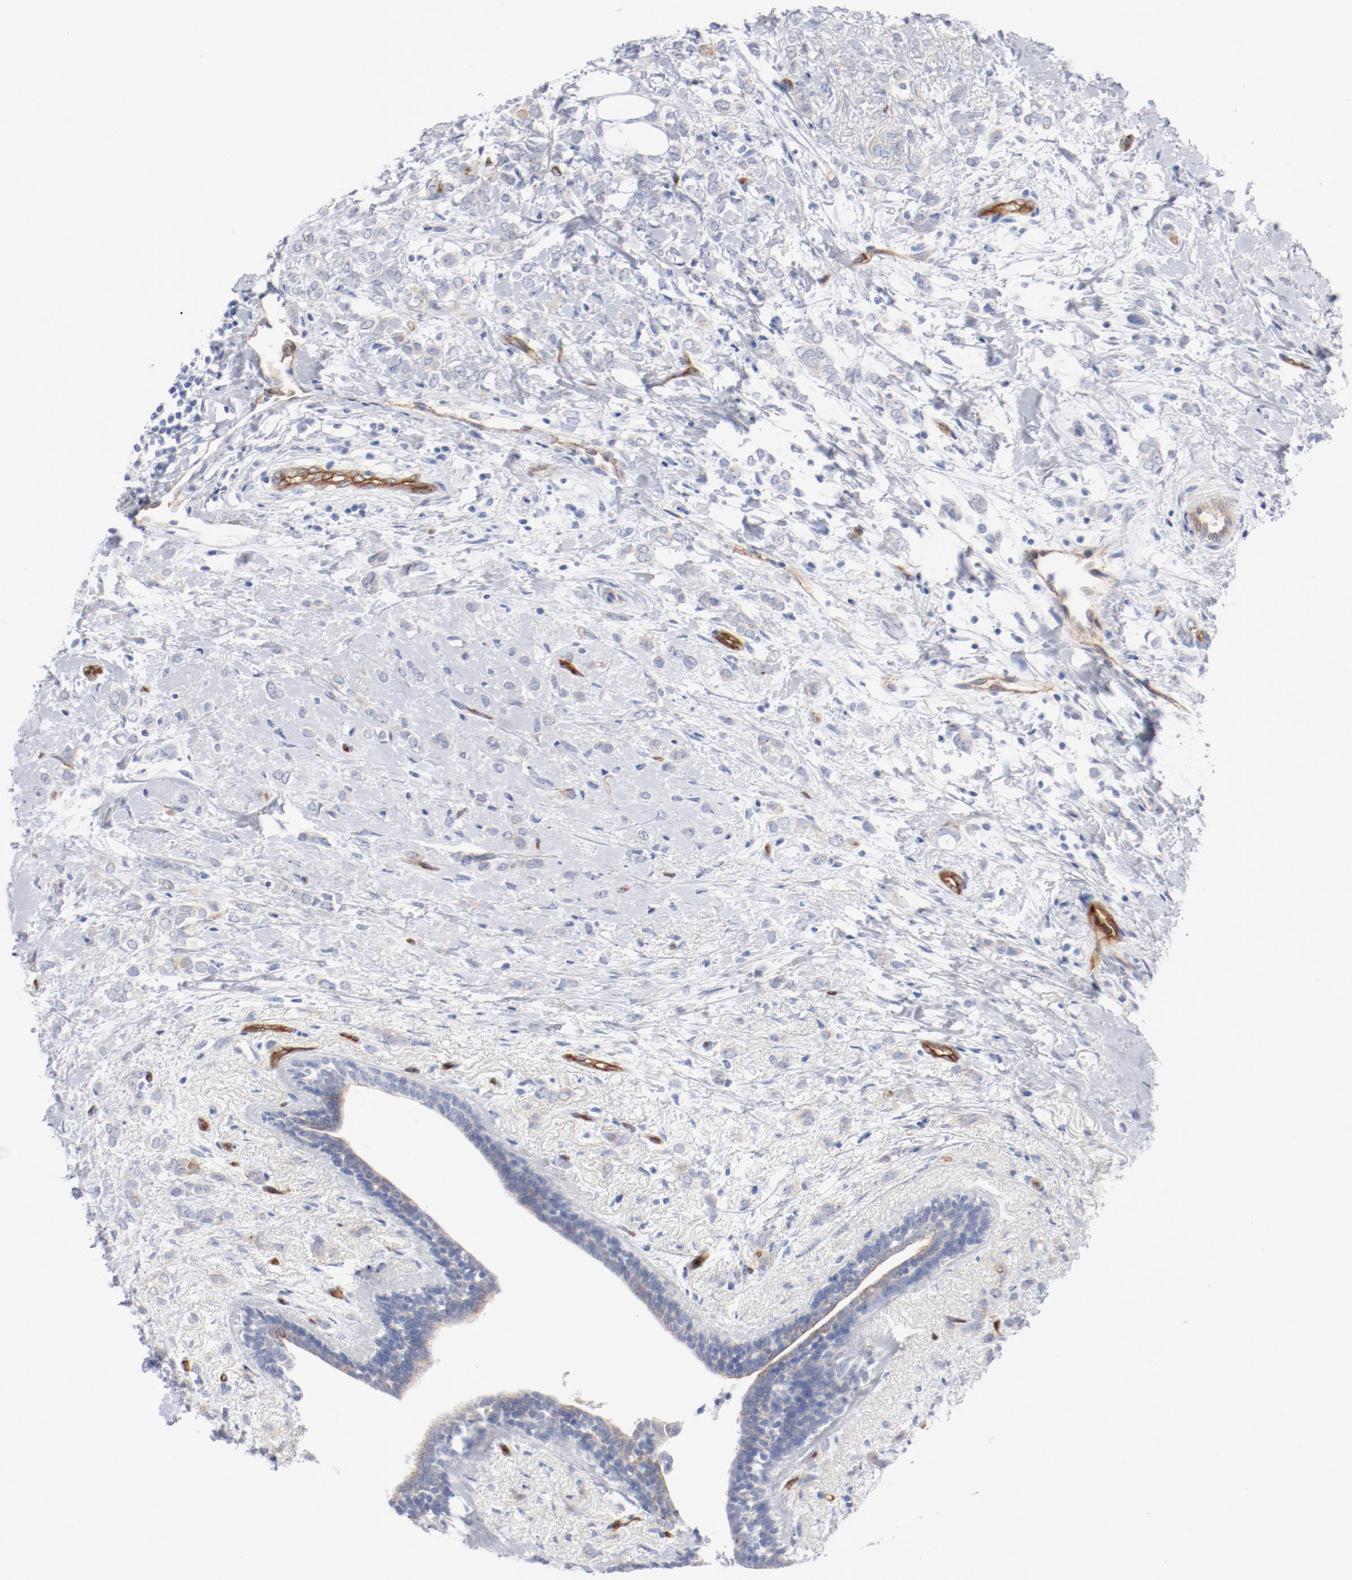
{"staining": {"intensity": "negative", "quantity": "none", "location": "none"}, "tissue": "breast cancer", "cell_type": "Tumor cells", "image_type": "cancer", "snomed": [{"axis": "morphology", "description": "Normal tissue, NOS"}, {"axis": "morphology", "description": "Lobular carcinoma"}, {"axis": "topography", "description": "Breast"}], "caption": "There is no significant positivity in tumor cells of lobular carcinoma (breast).", "gene": "SHANK3", "patient": {"sex": "female", "age": 47}}